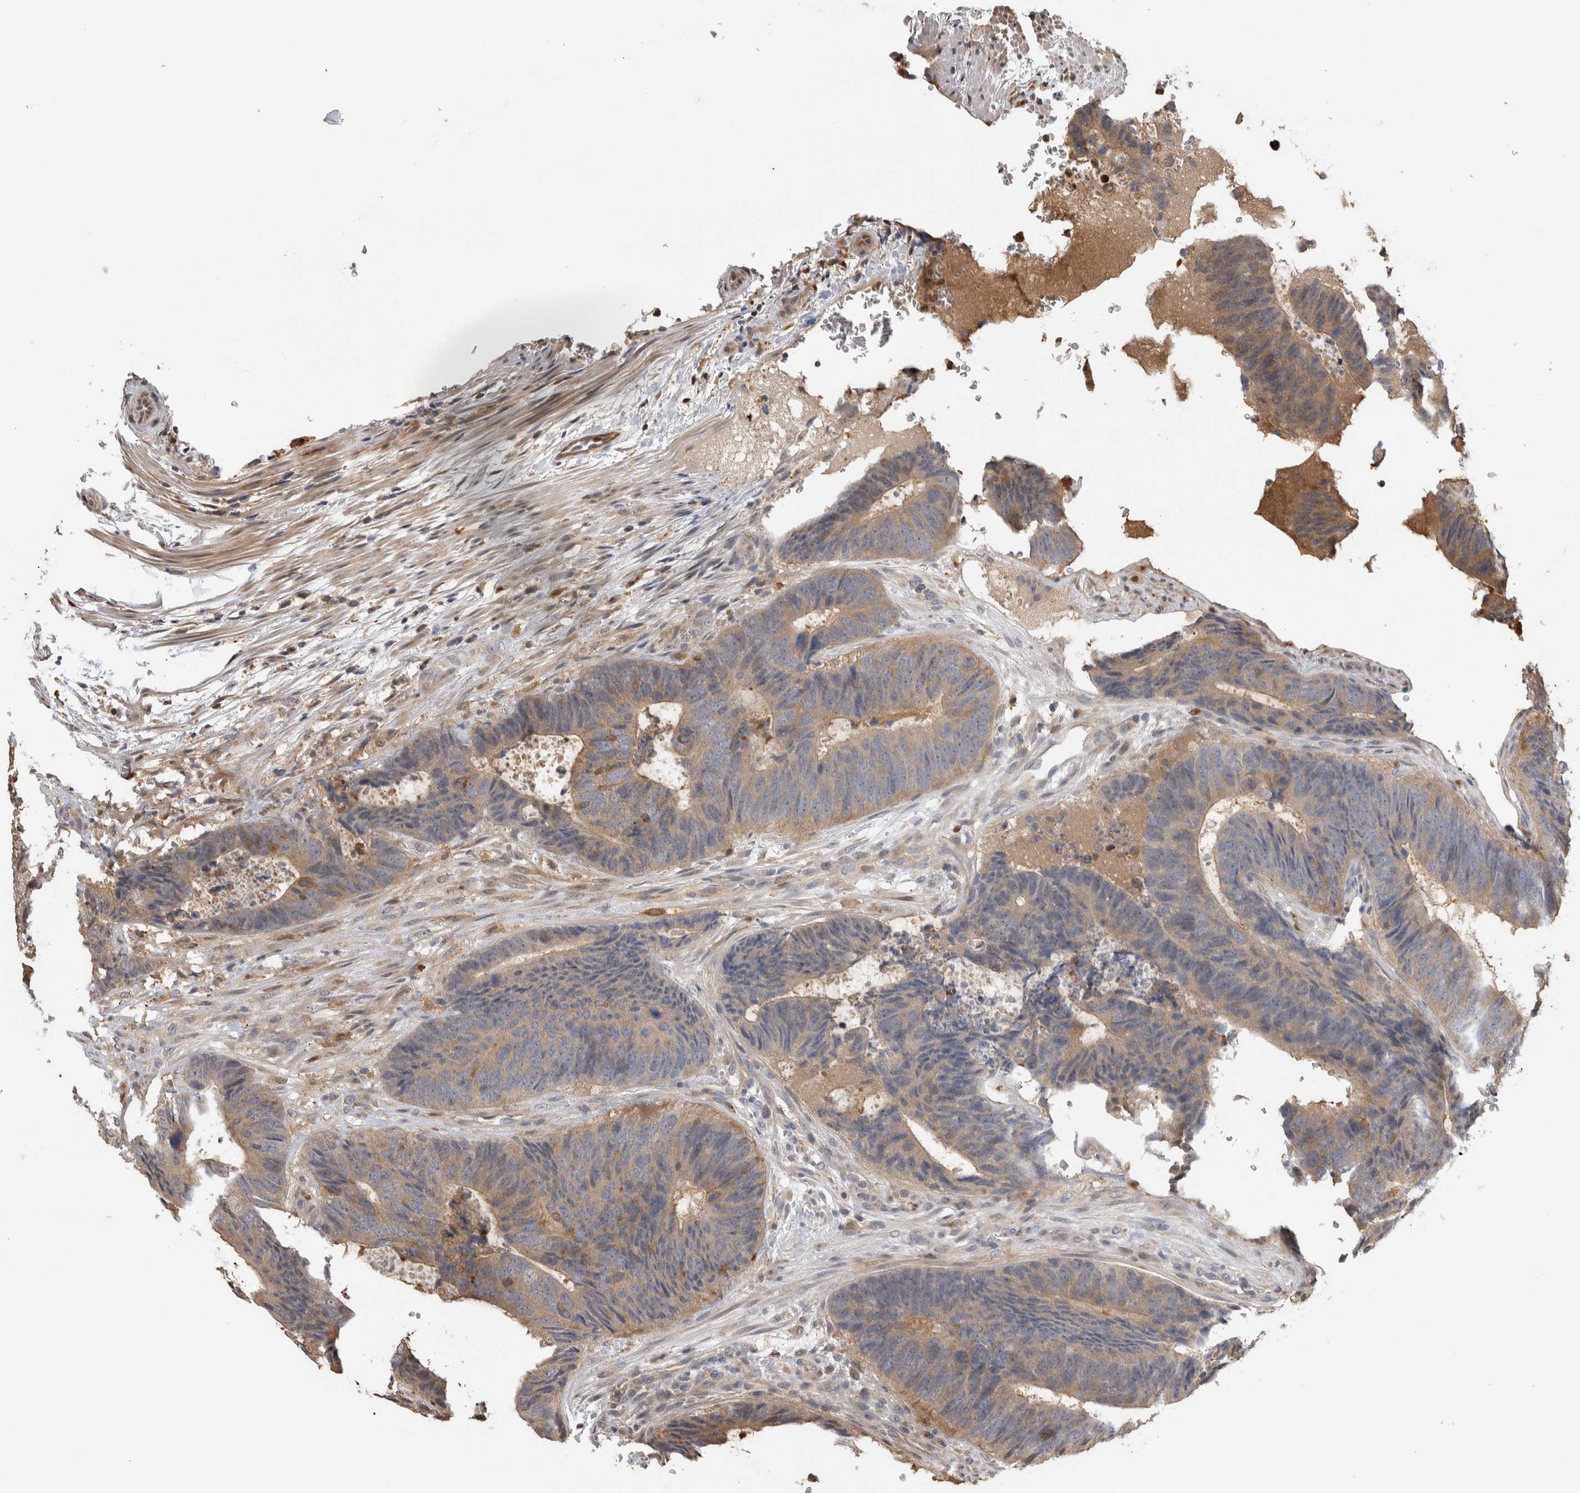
{"staining": {"intensity": "weak", "quantity": "25%-75%", "location": "cytoplasmic/membranous"}, "tissue": "colorectal cancer", "cell_type": "Tumor cells", "image_type": "cancer", "snomed": [{"axis": "morphology", "description": "Adenocarcinoma, NOS"}, {"axis": "topography", "description": "Colon"}], "caption": "A high-resolution histopathology image shows immunohistochemistry (IHC) staining of colorectal cancer (adenocarcinoma), which displays weak cytoplasmic/membranous expression in about 25%-75% of tumor cells.", "gene": "USH1G", "patient": {"sex": "male", "age": 56}}